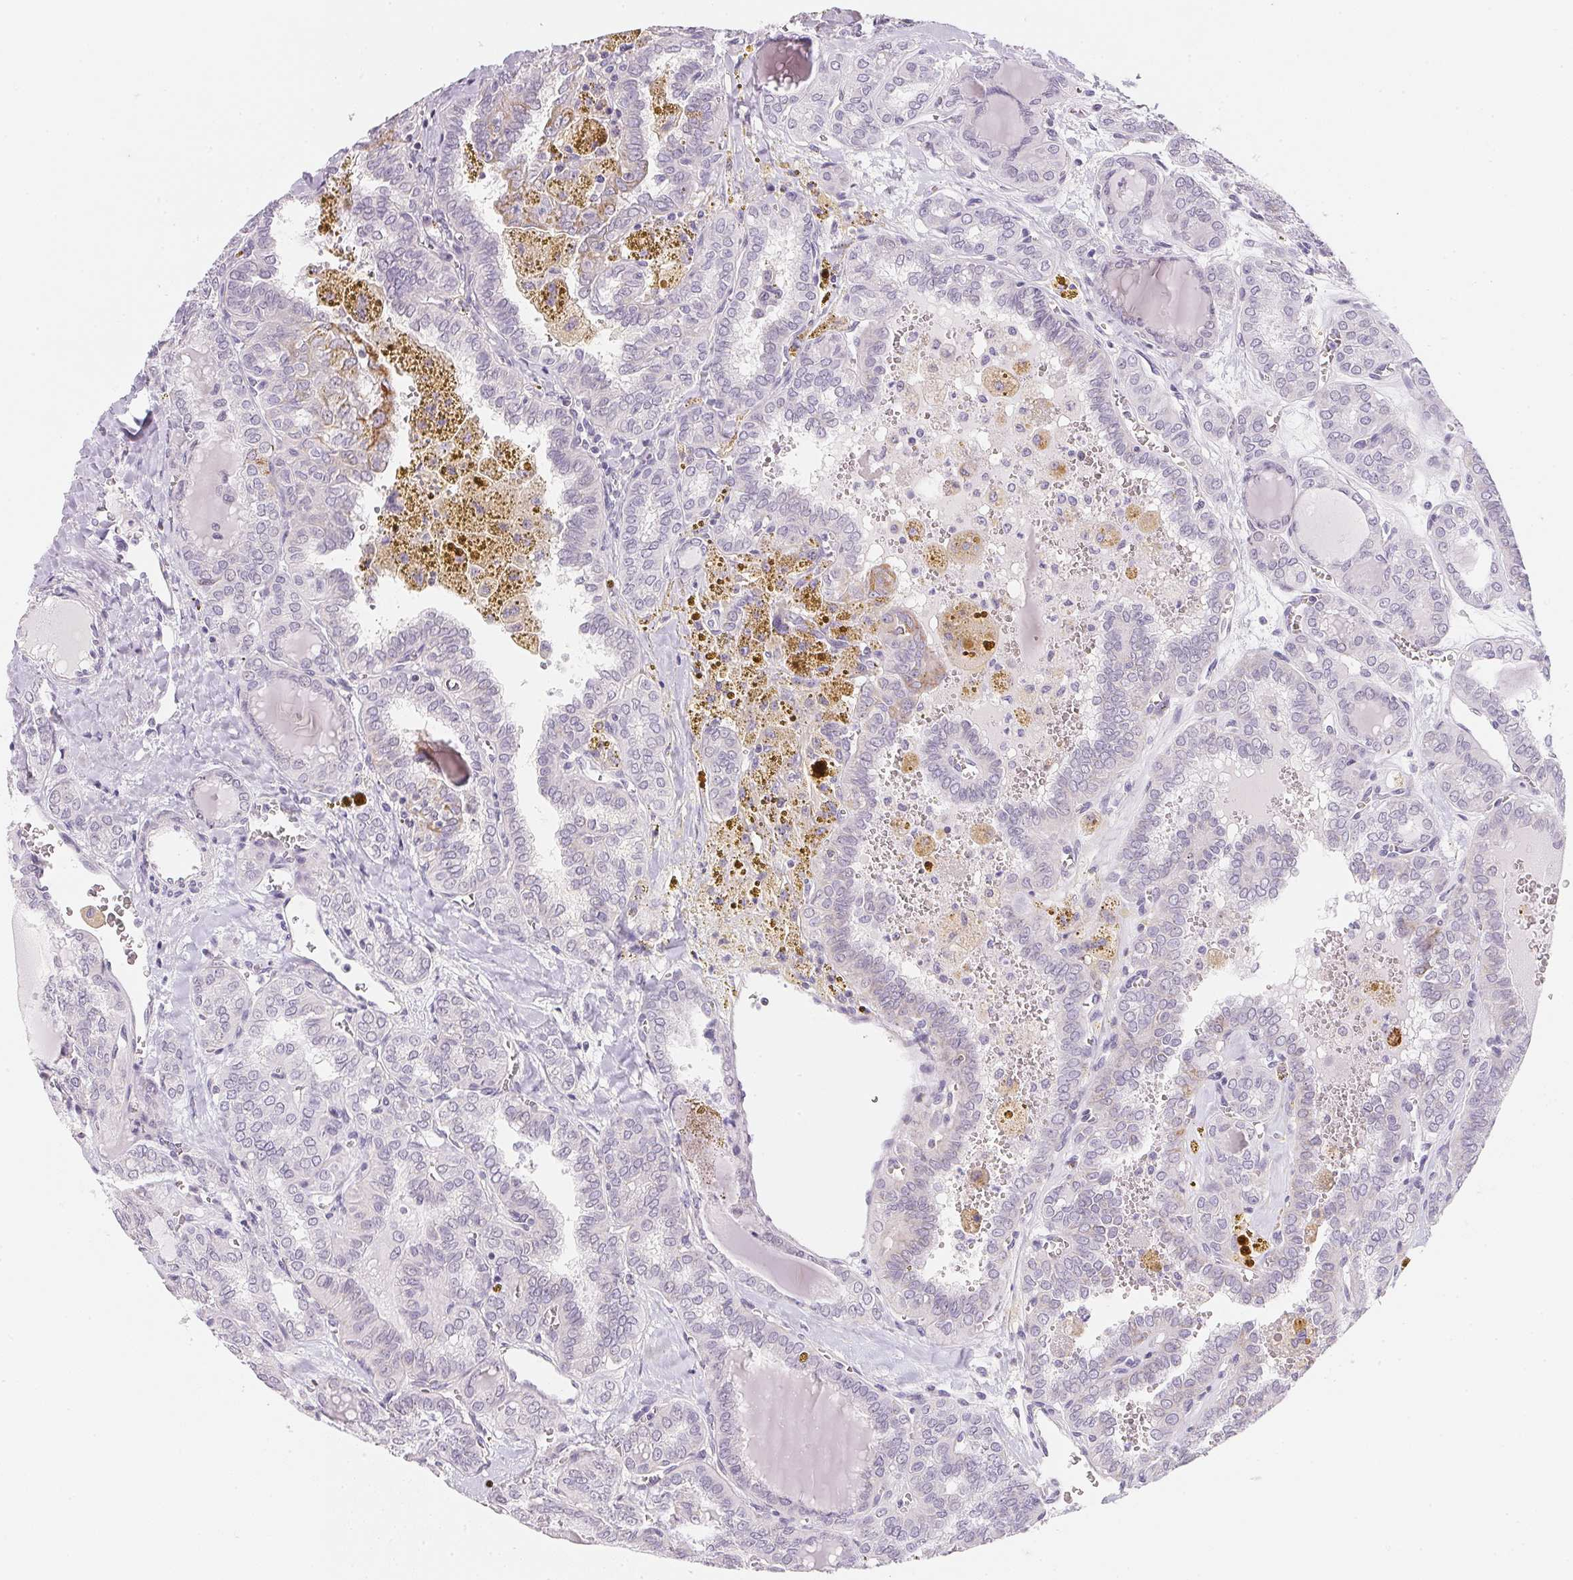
{"staining": {"intensity": "negative", "quantity": "none", "location": "none"}, "tissue": "thyroid cancer", "cell_type": "Tumor cells", "image_type": "cancer", "snomed": [{"axis": "morphology", "description": "Papillary adenocarcinoma, NOS"}, {"axis": "topography", "description": "Thyroid gland"}], "caption": "Tumor cells show no significant protein staining in thyroid cancer (papillary adenocarcinoma).", "gene": "GIPC2", "patient": {"sex": "female", "age": 41}}